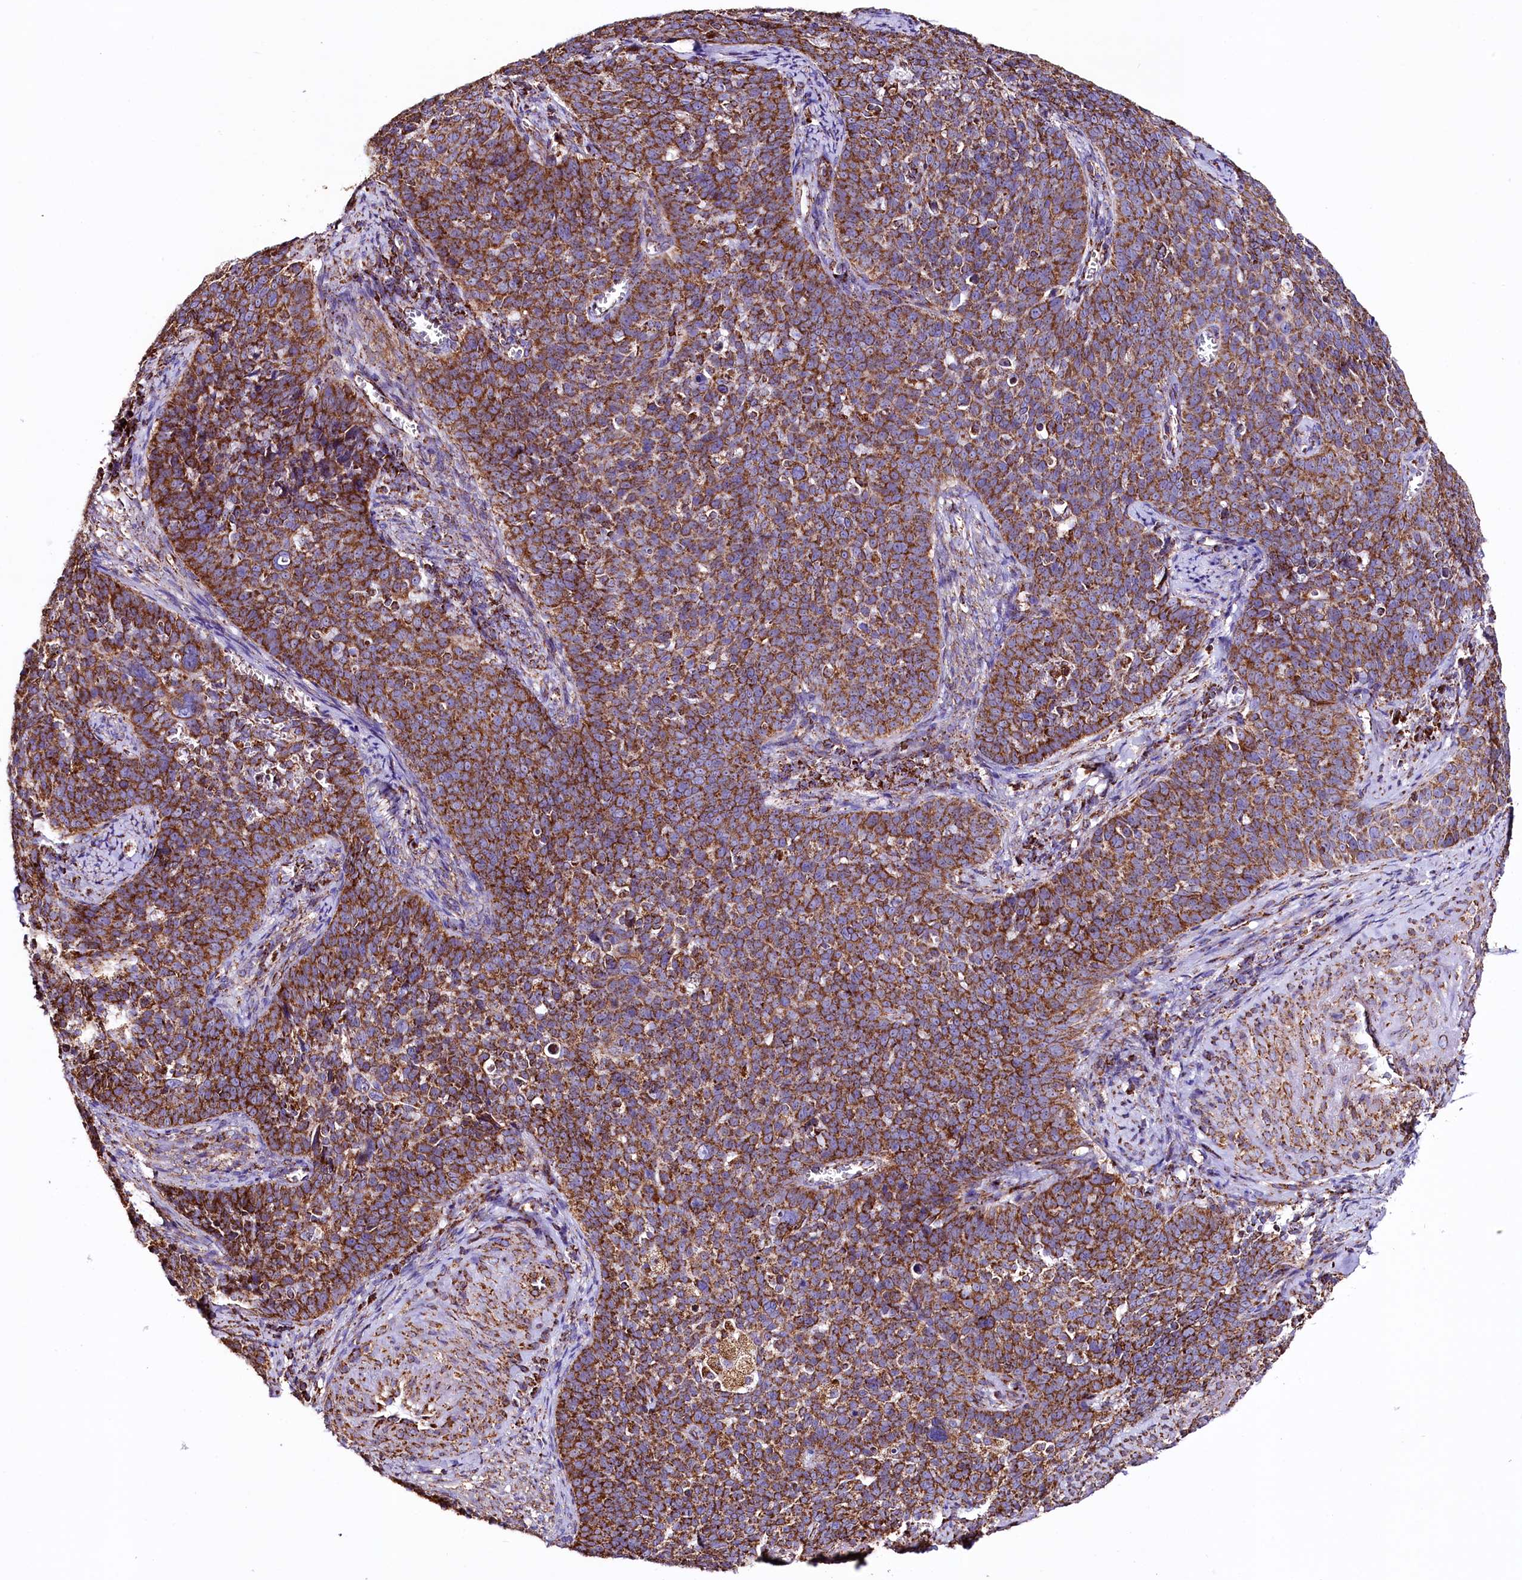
{"staining": {"intensity": "strong", "quantity": ">75%", "location": "cytoplasmic/membranous"}, "tissue": "cervical cancer", "cell_type": "Tumor cells", "image_type": "cancer", "snomed": [{"axis": "morphology", "description": "Squamous cell carcinoma, NOS"}, {"axis": "topography", "description": "Cervix"}], "caption": "Brown immunohistochemical staining in cervical cancer reveals strong cytoplasmic/membranous staining in approximately >75% of tumor cells.", "gene": "APLP2", "patient": {"sex": "female", "age": 39}}